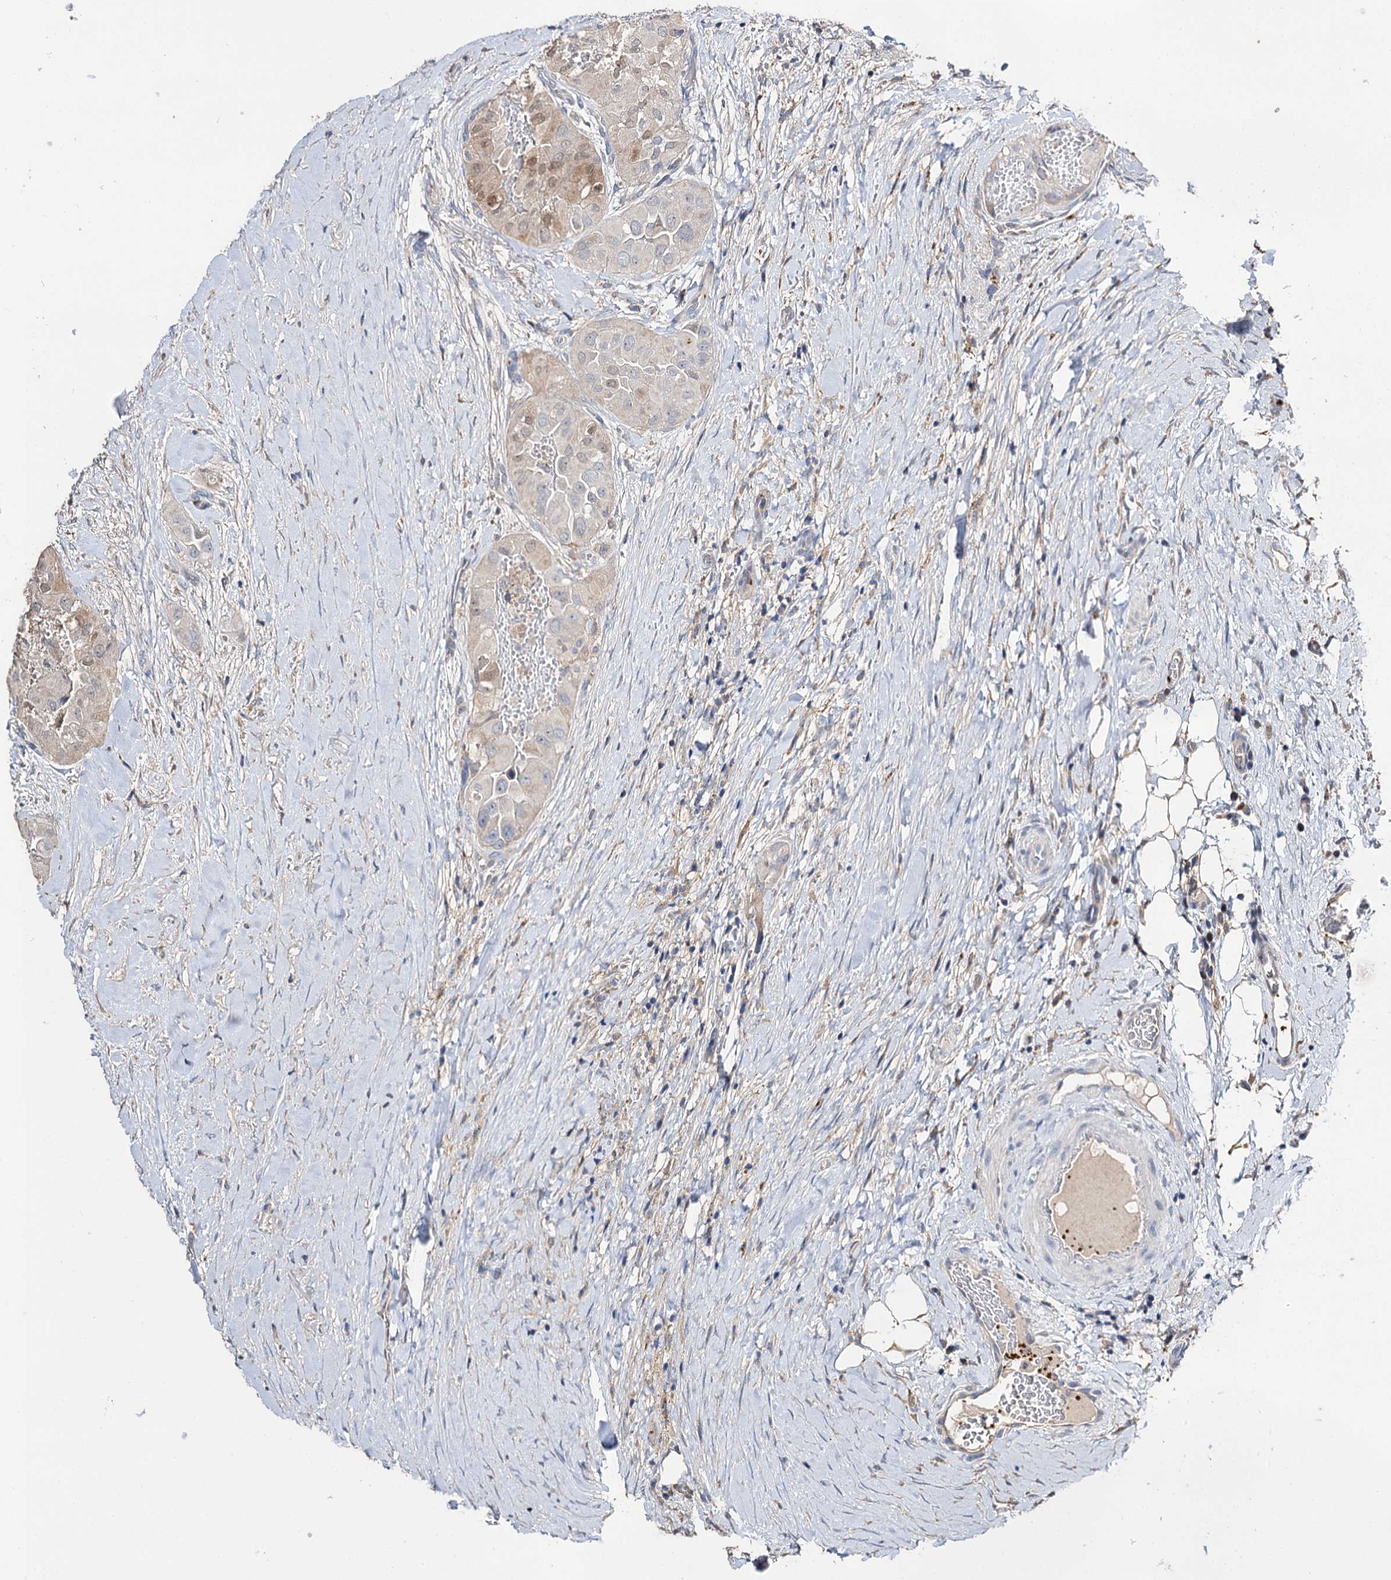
{"staining": {"intensity": "weak", "quantity": "<25%", "location": "nuclear"}, "tissue": "thyroid cancer", "cell_type": "Tumor cells", "image_type": "cancer", "snomed": [{"axis": "morphology", "description": "Papillary adenocarcinoma, NOS"}, {"axis": "topography", "description": "Thyroid gland"}], "caption": "Protein analysis of thyroid cancer shows no significant expression in tumor cells. Nuclei are stained in blue.", "gene": "DNAH6", "patient": {"sex": "female", "age": 59}}